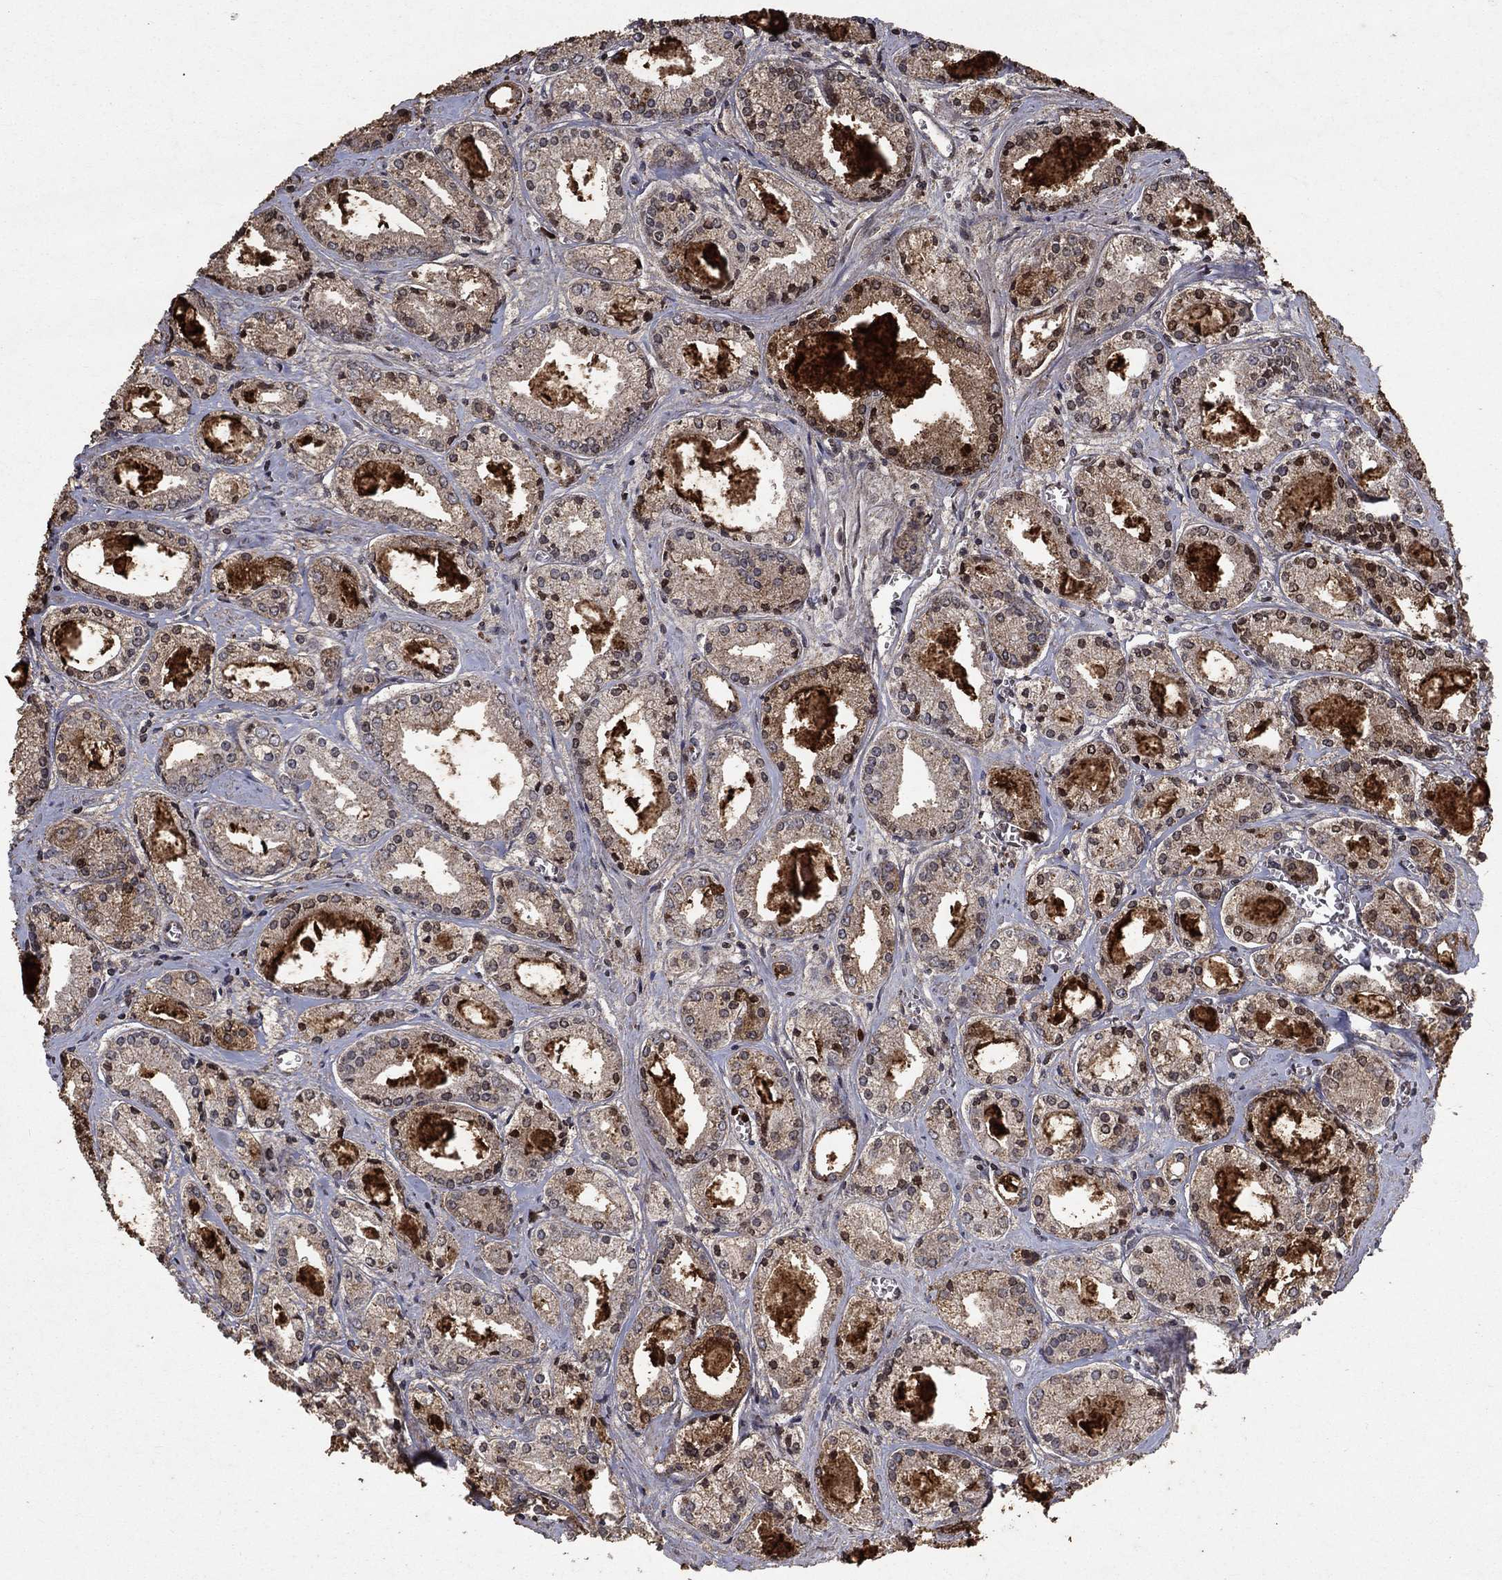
{"staining": {"intensity": "strong", "quantity": "25%-75%", "location": "cytoplasmic/membranous,nuclear"}, "tissue": "prostate cancer", "cell_type": "Tumor cells", "image_type": "cancer", "snomed": [{"axis": "morphology", "description": "Adenocarcinoma, NOS"}, {"axis": "topography", "description": "Prostate"}], "caption": "Strong cytoplasmic/membranous and nuclear staining for a protein is appreciated in about 25%-75% of tumor cells of prostate adenocarcinoma using immunohistochemistry.", "gene": "CD24", "patient": {"sex": "male", "age": 72}}